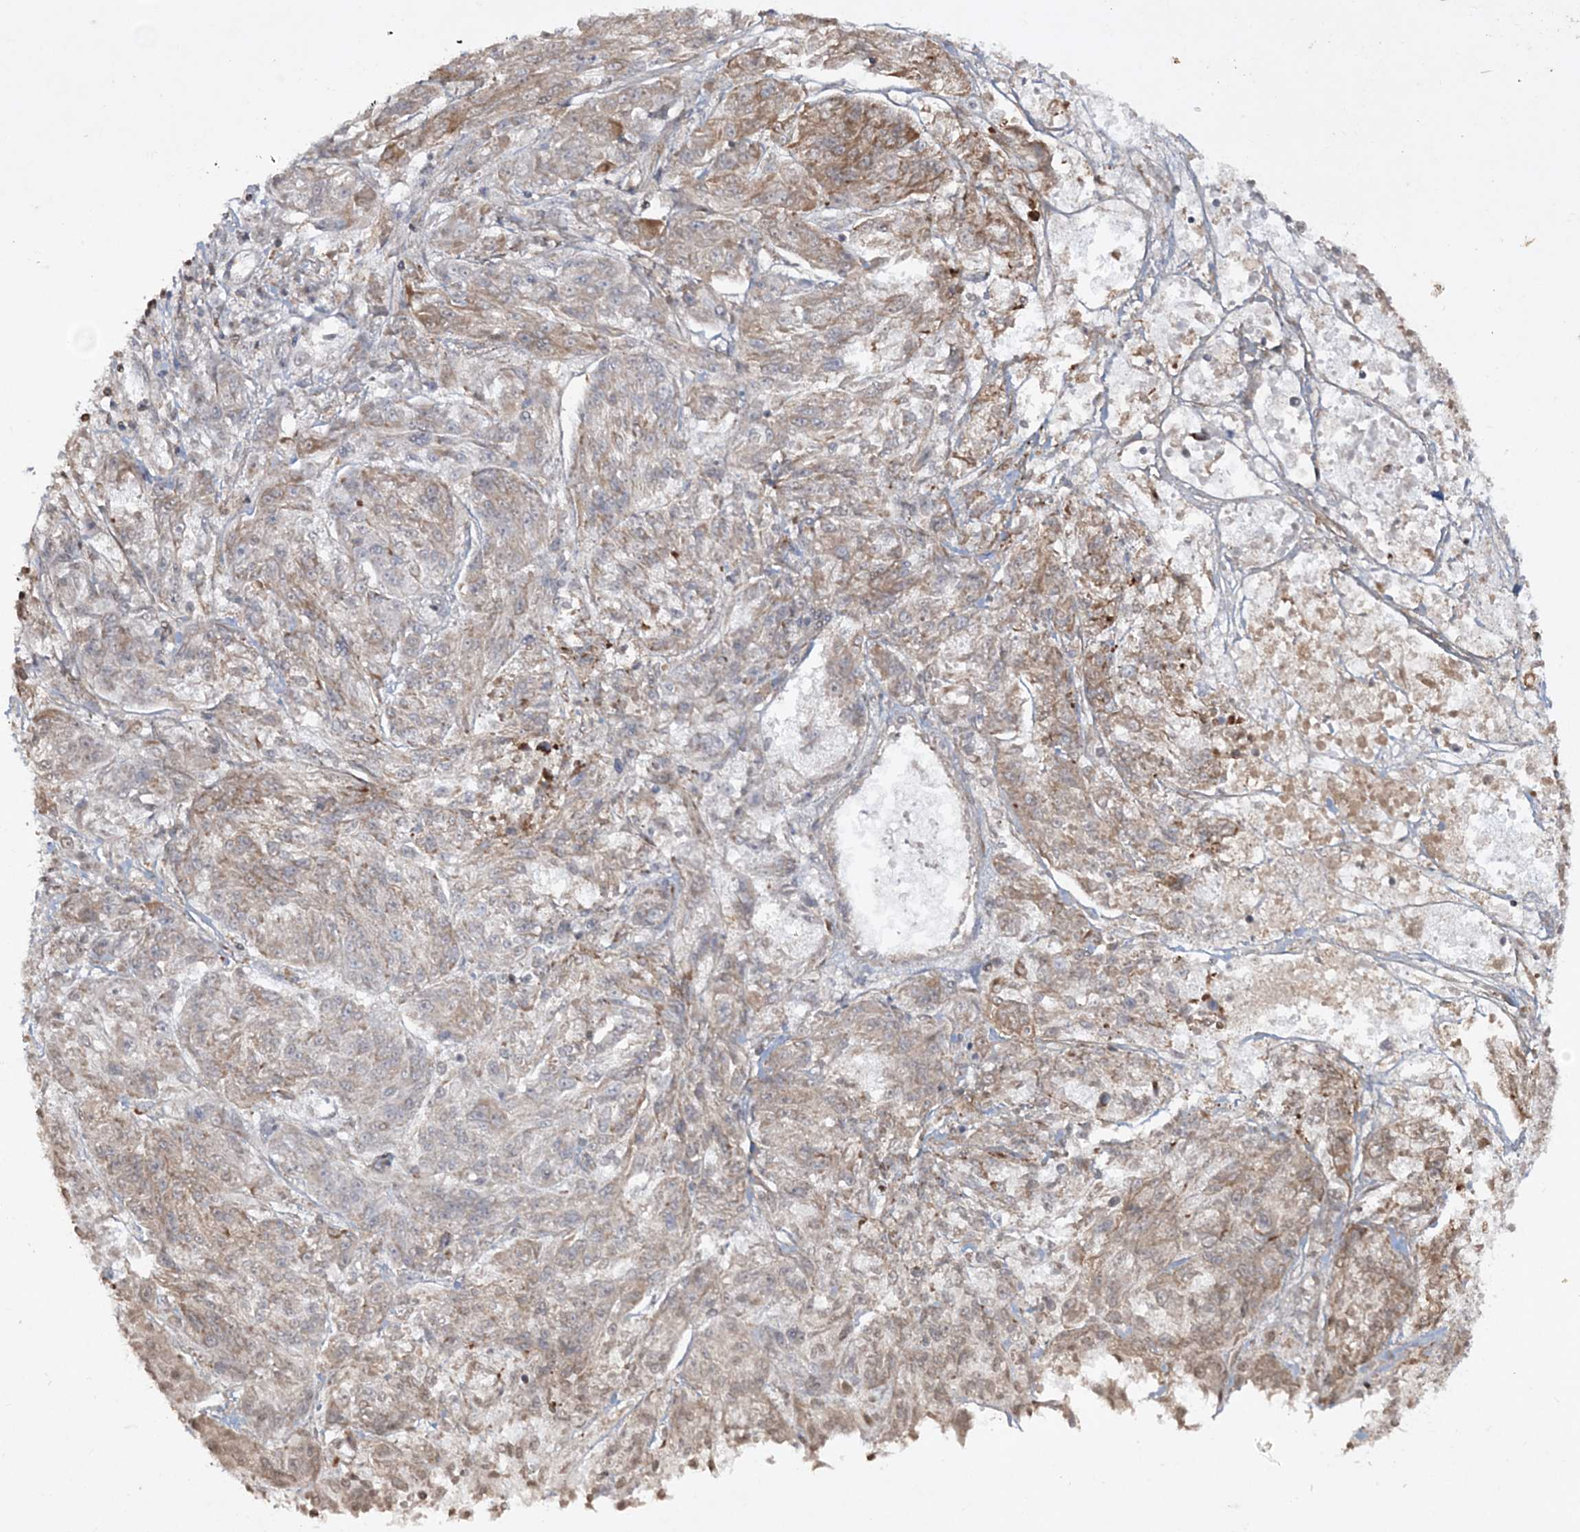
{"staining": {"intensity": "moderate", "quantity": "25%-75%", "location": "cytoplasmic/membranous"}, "tissue": "melanoma", "cell_type": "Tumor cells", "image_type": "cancer", "snomed": [{"axis": "morphology", "description": "Malignant melanoma, NOS"}, {"axis": "topography", "description": "Skin"}], "caption": "Protein analysis of malignant melanoma tissue exhibits moderate cytoplasmic/membranous positivity in approximately 25%-75% of tumor cells.", "gene": "TTC7A", "patient": {"sex": "male", "age": 53}}